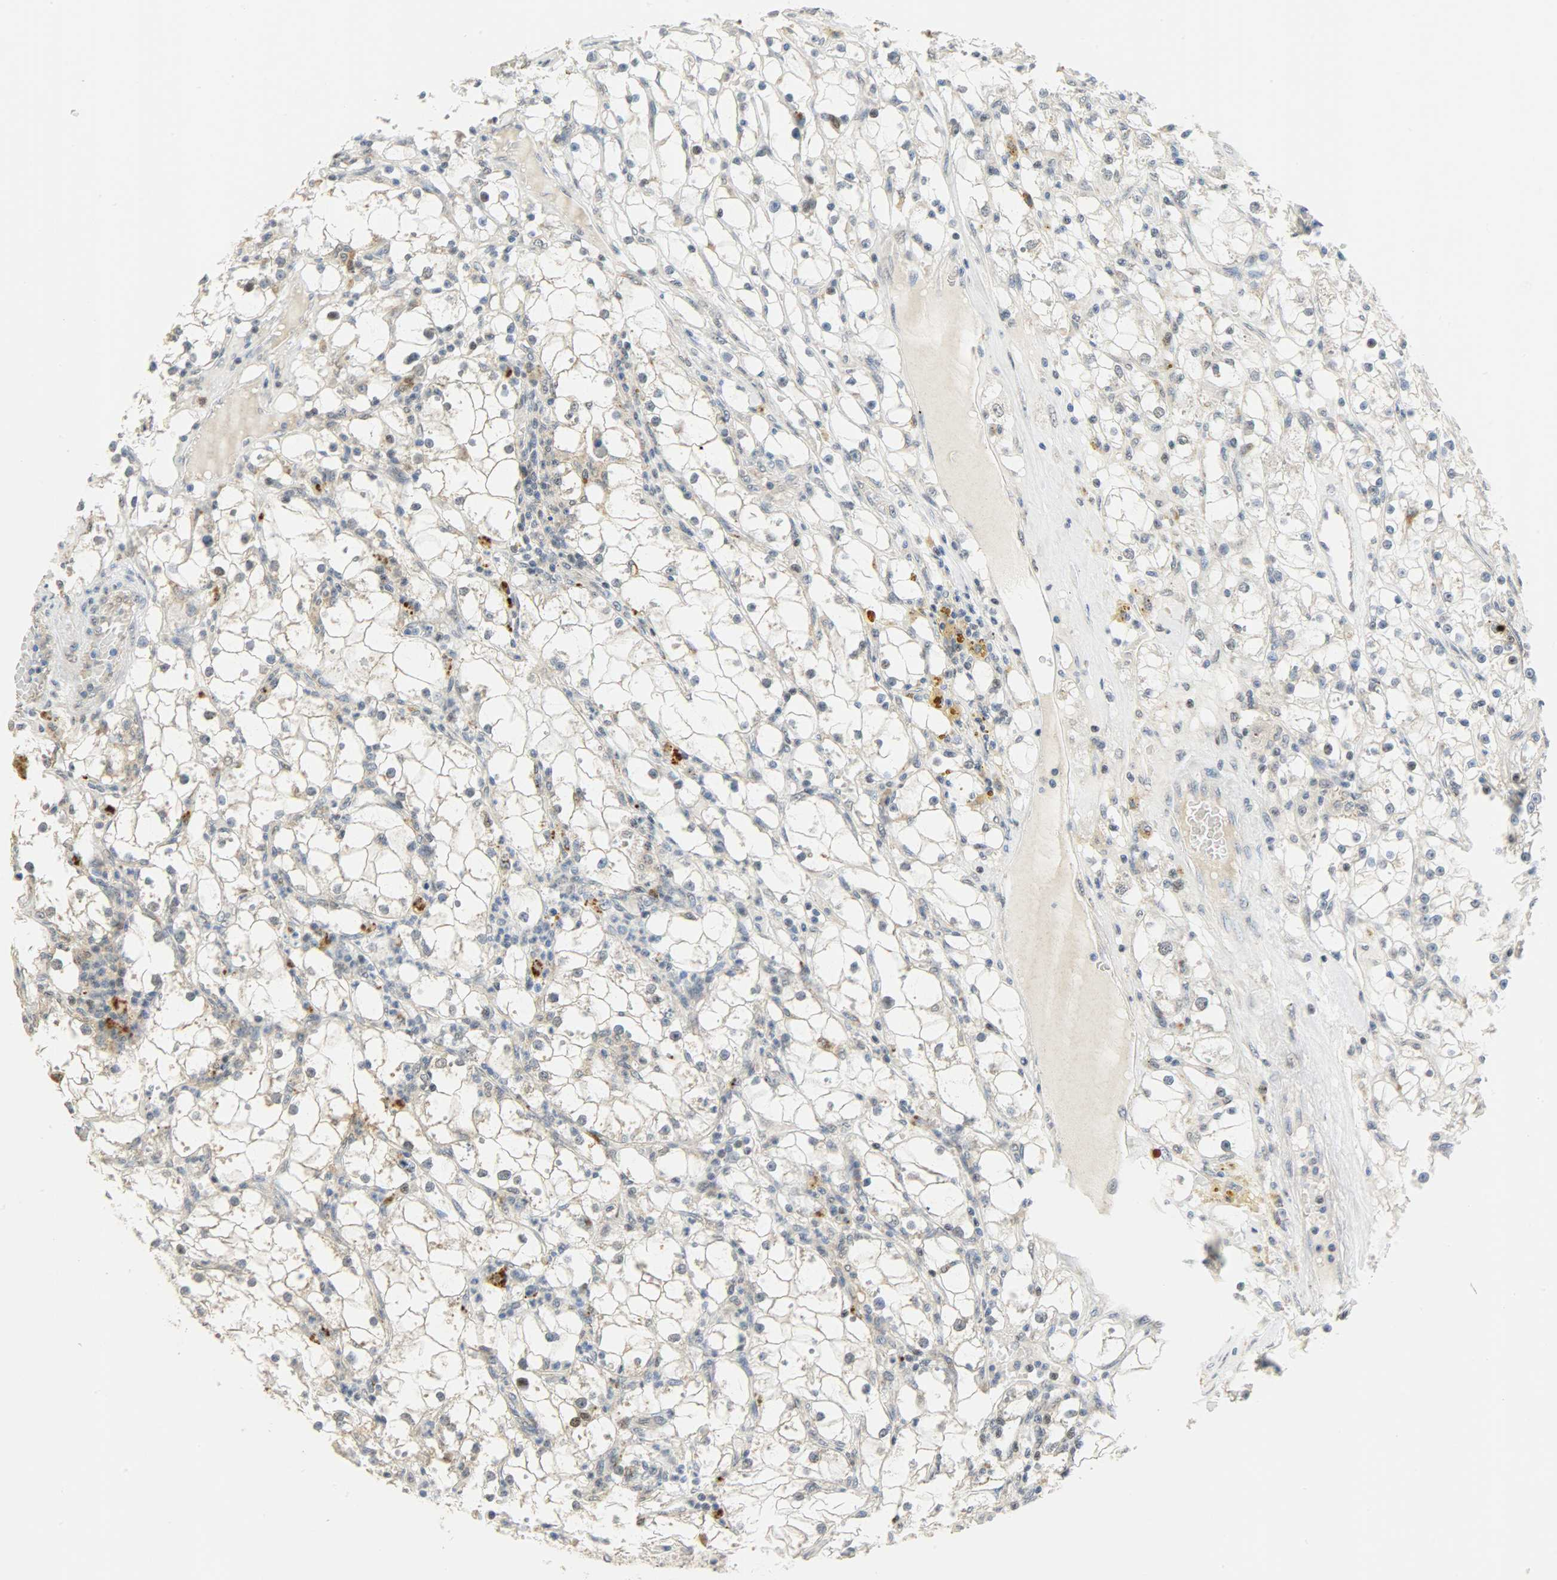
{"staining": {"intensity": "negative", "quantity": "none", "location": "none"}, "tissue": "renal cancer", "cell_type": "Tumor cells", "image_type": "cancer", "snomed": [{"axis": "morphology", "description": "Adenocarcinoma, NOS"}, {"axis": "topography", "description": "Kidney"}], "caption": "Tumor cells are negative for brown protein staining in renal cancer (adenocarcinoma).", "gene": "GIT2", "patient": {"sex": "male", "age": 56}}